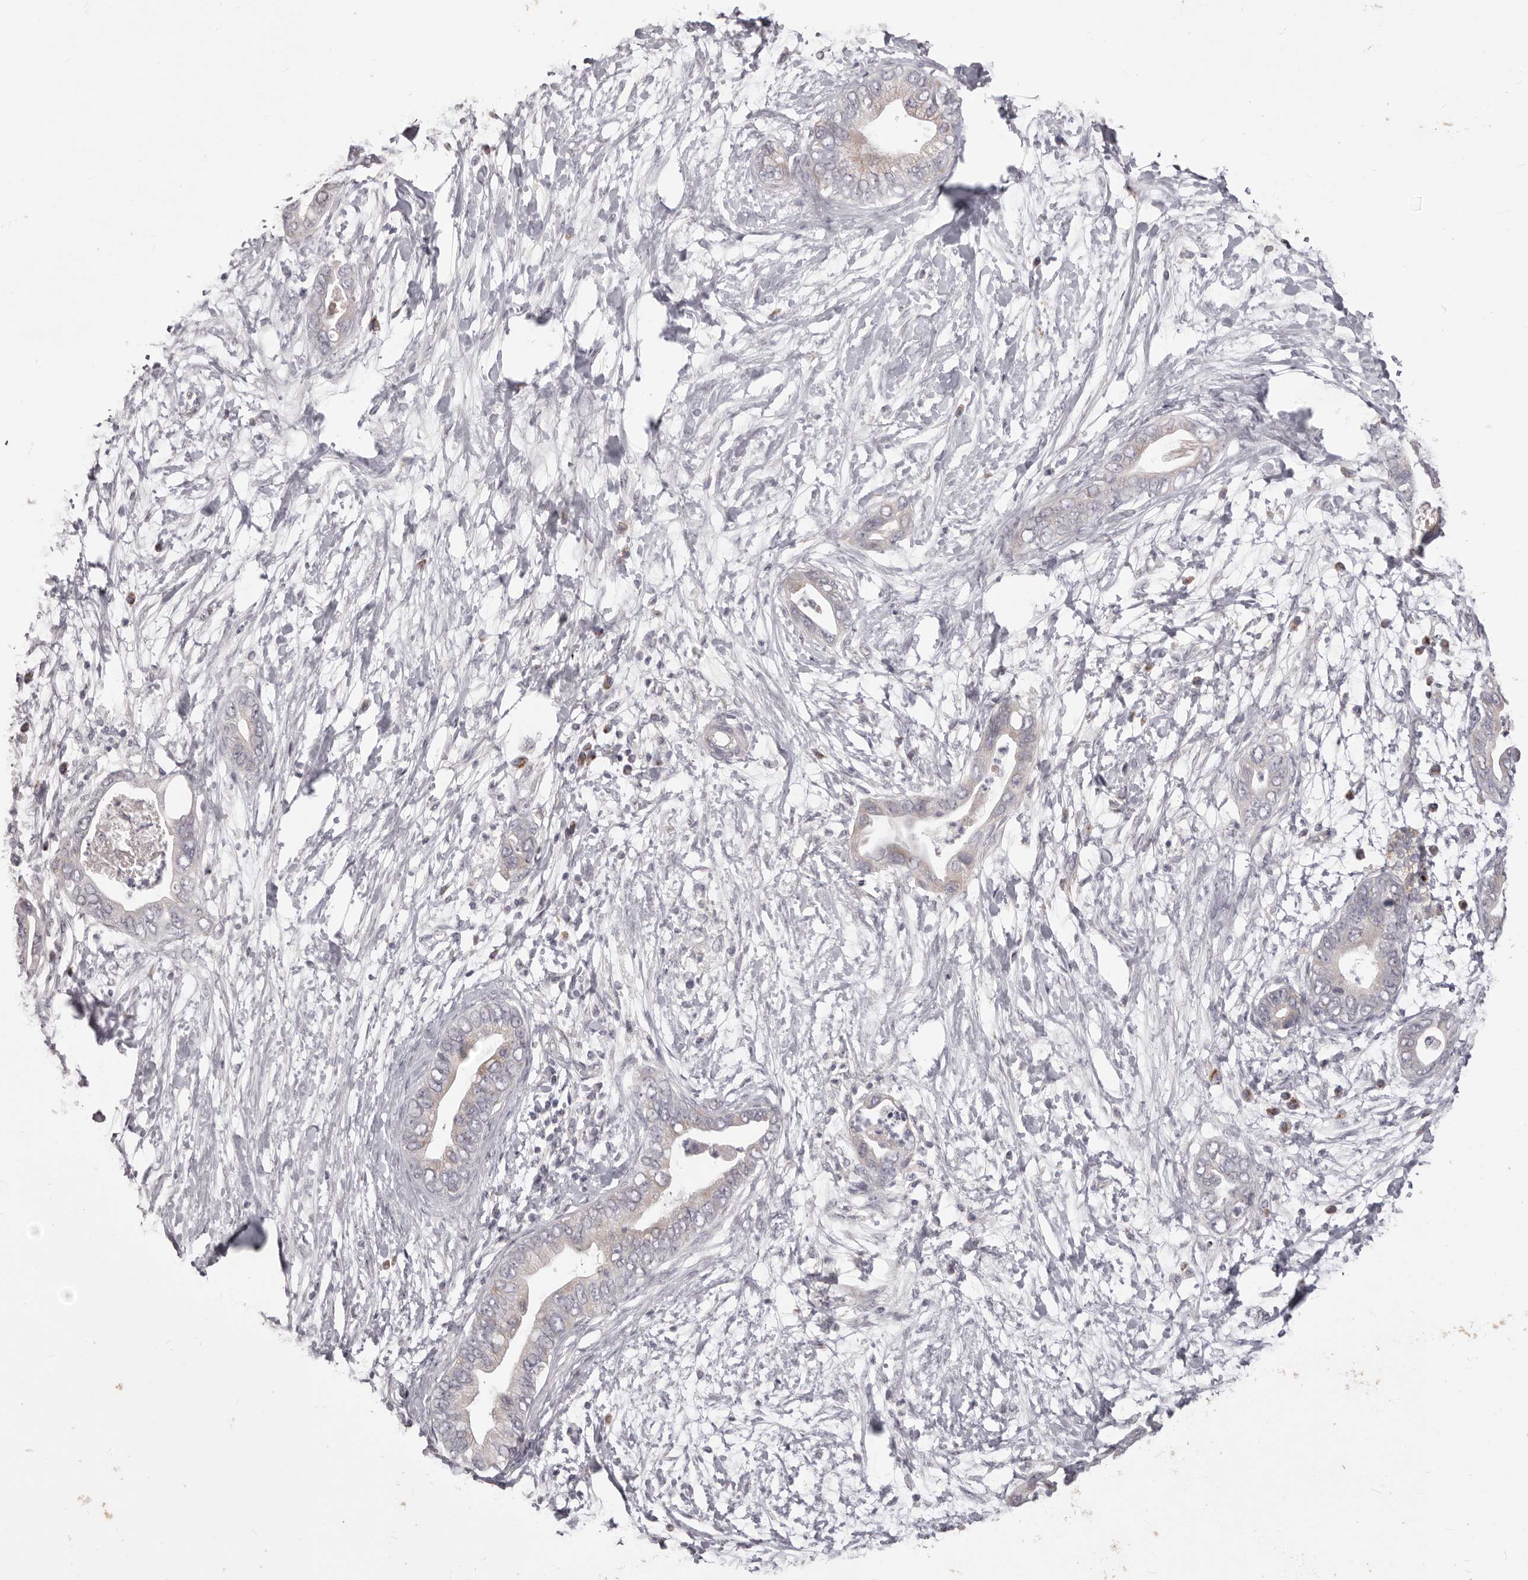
{"staining": {"intensity": "negative", "quantity": "none", "location": "none"}, "tissue": "pancreatic cancer", "cell_type": "Tumor cells", "image_type": "cancer", "snomed": [{"axis": "morphology", "description": "Adenocarcinoma, NOS"}, {"axis": "topography", "description": "Pancreas"}], "caption": "The histopathology image exhibits no significant positivity in tumor cells of pancreatic cancer. (Immunohistochemistry (ihc), brightfield microscopy, high magnification).", "gene": "PRMT2", "patient": {"sex": "male", "age": 75}}